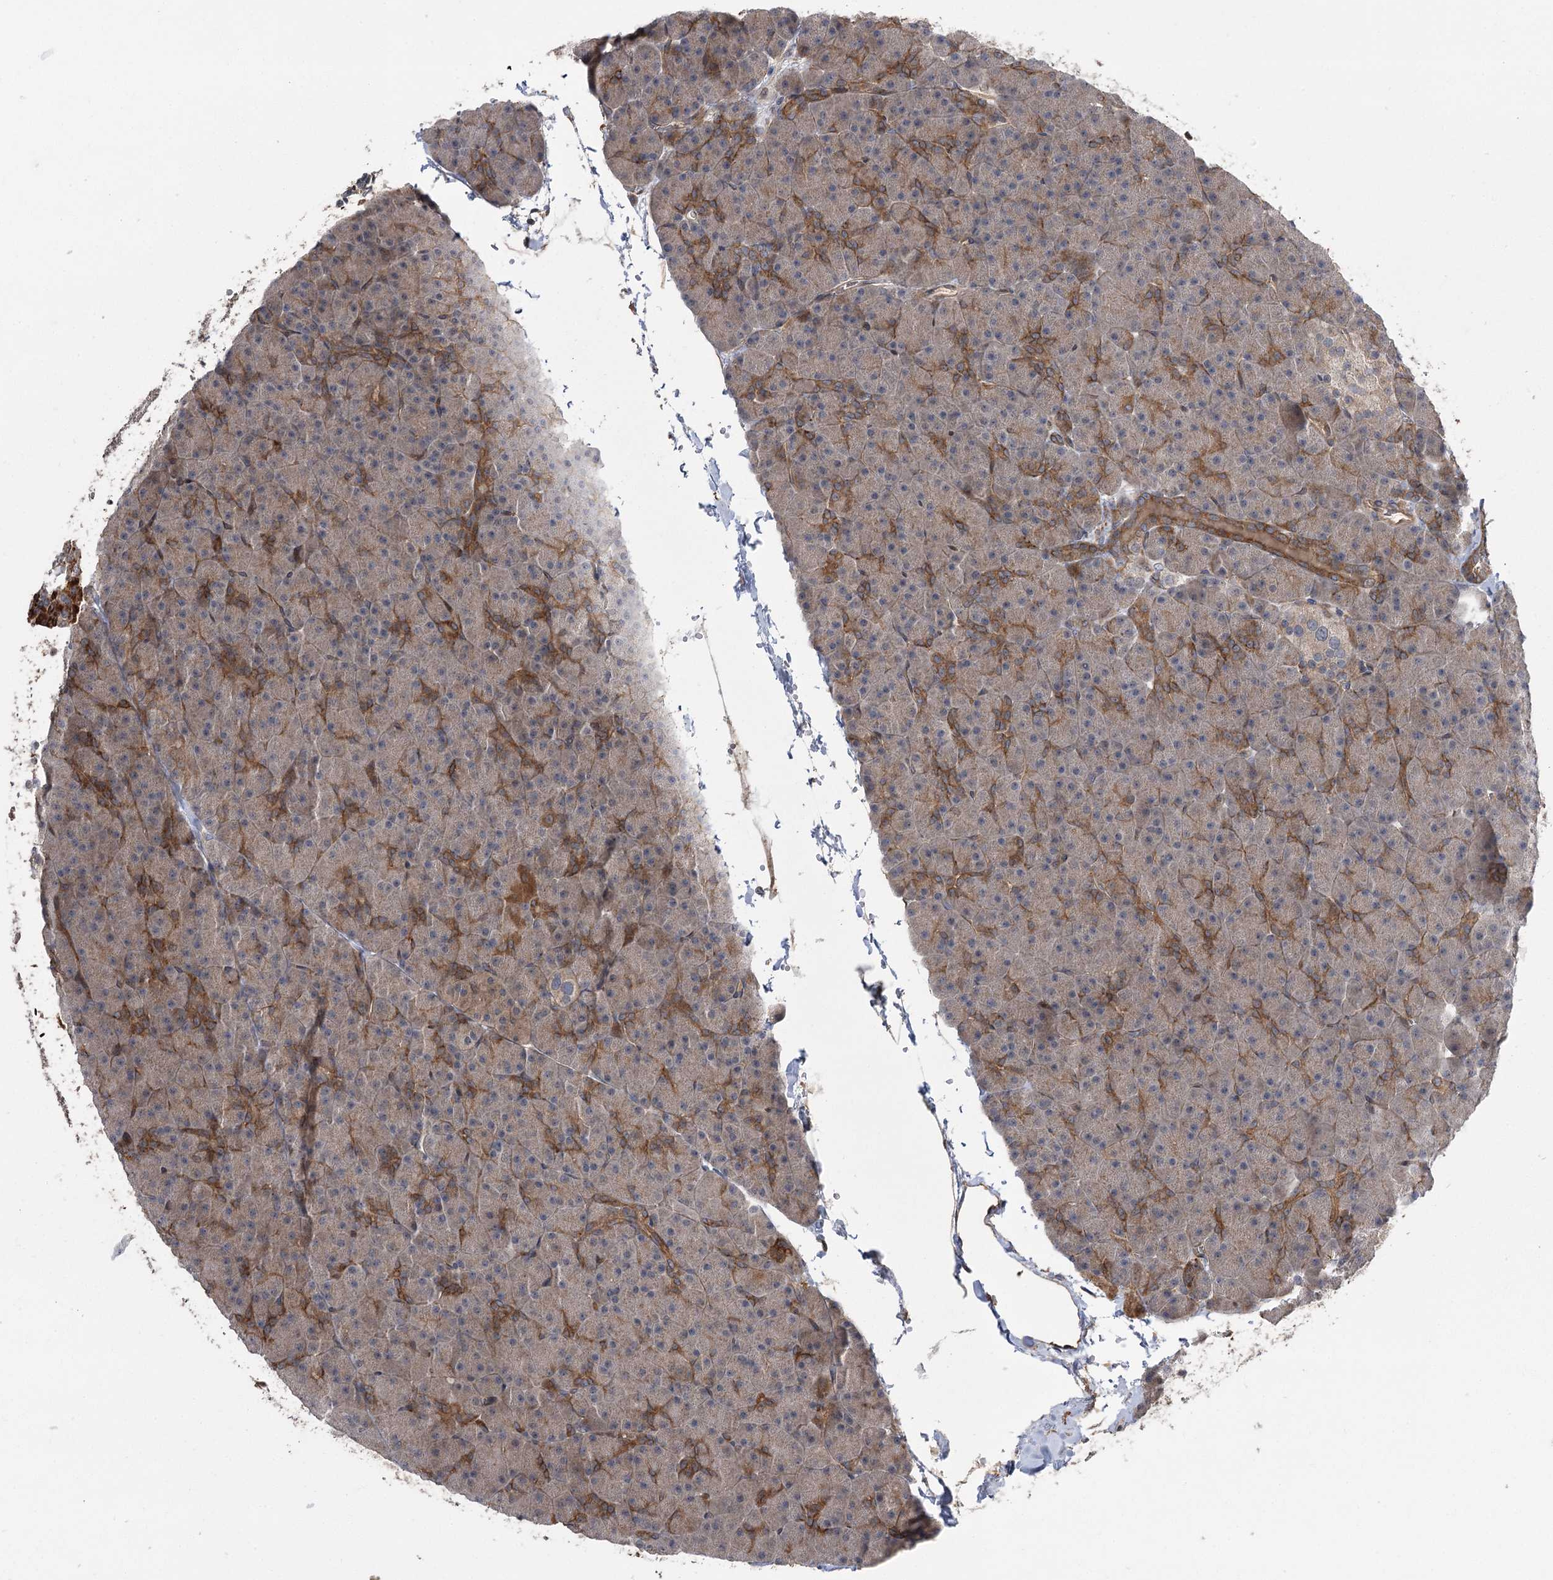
{"staining": {"intensity": "strong", "quantity": "25%-75%", "location": "cytoplasmic/membranous"}, "tissue": "pancreas", "cell_type": "Exocrine glandular cells", "image_type": "normal", "snomed": [{"axis": "morphology", "description": "Normal tissue, NOS"}, {"axis": "topography", "description": "Pancreas"}], "caption": "Approximately 25%-75% of exocrine glandular cells in unremarkable human pancreas demonstrate strong cytoplasmic/membranous protein expression as visualized by brown immunohistochemical staining.", "gene": "KCNN2", "patient": {"sex": "male", "age": 36}}